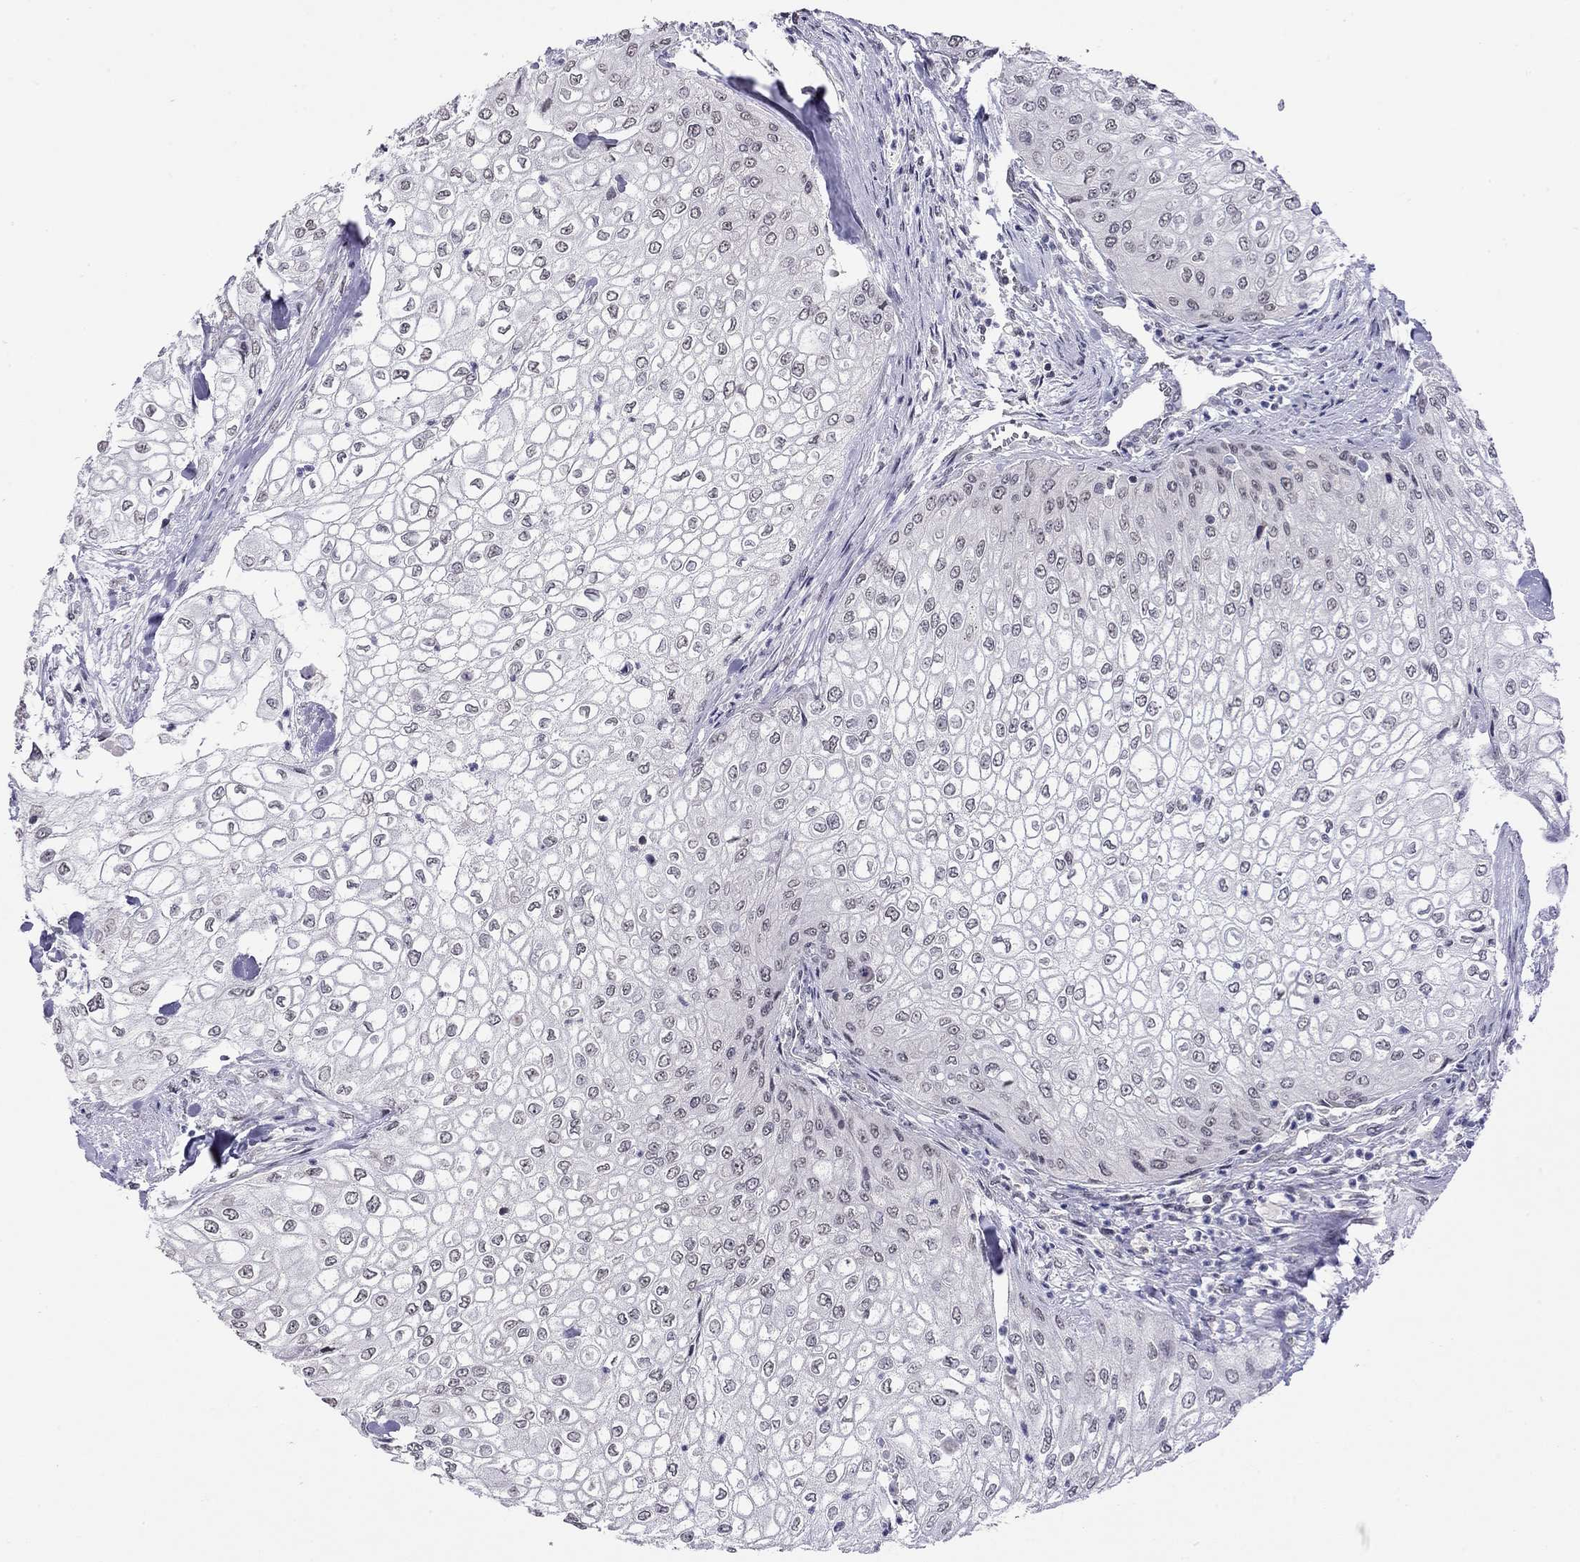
{"staining": {"intensity": "negative", "quantity": "none", "location": "none"}, "tissue": "urothelial cancer", "cell_type": "Tumor cells", "image_type": "cancer", "snomed": [{"axis": "morphology", "description": "Urothelial carcinoma, High grade"}, {"axis": "topography", "description": "Urinary bladder"}], "caption": "IHC image of human urothelial carcinoma (high-grade) stained for a protein (brown), which displays no staining in tumor cells.", "gene": "HES5", "patient": {"sex": "male", "age": 62}}